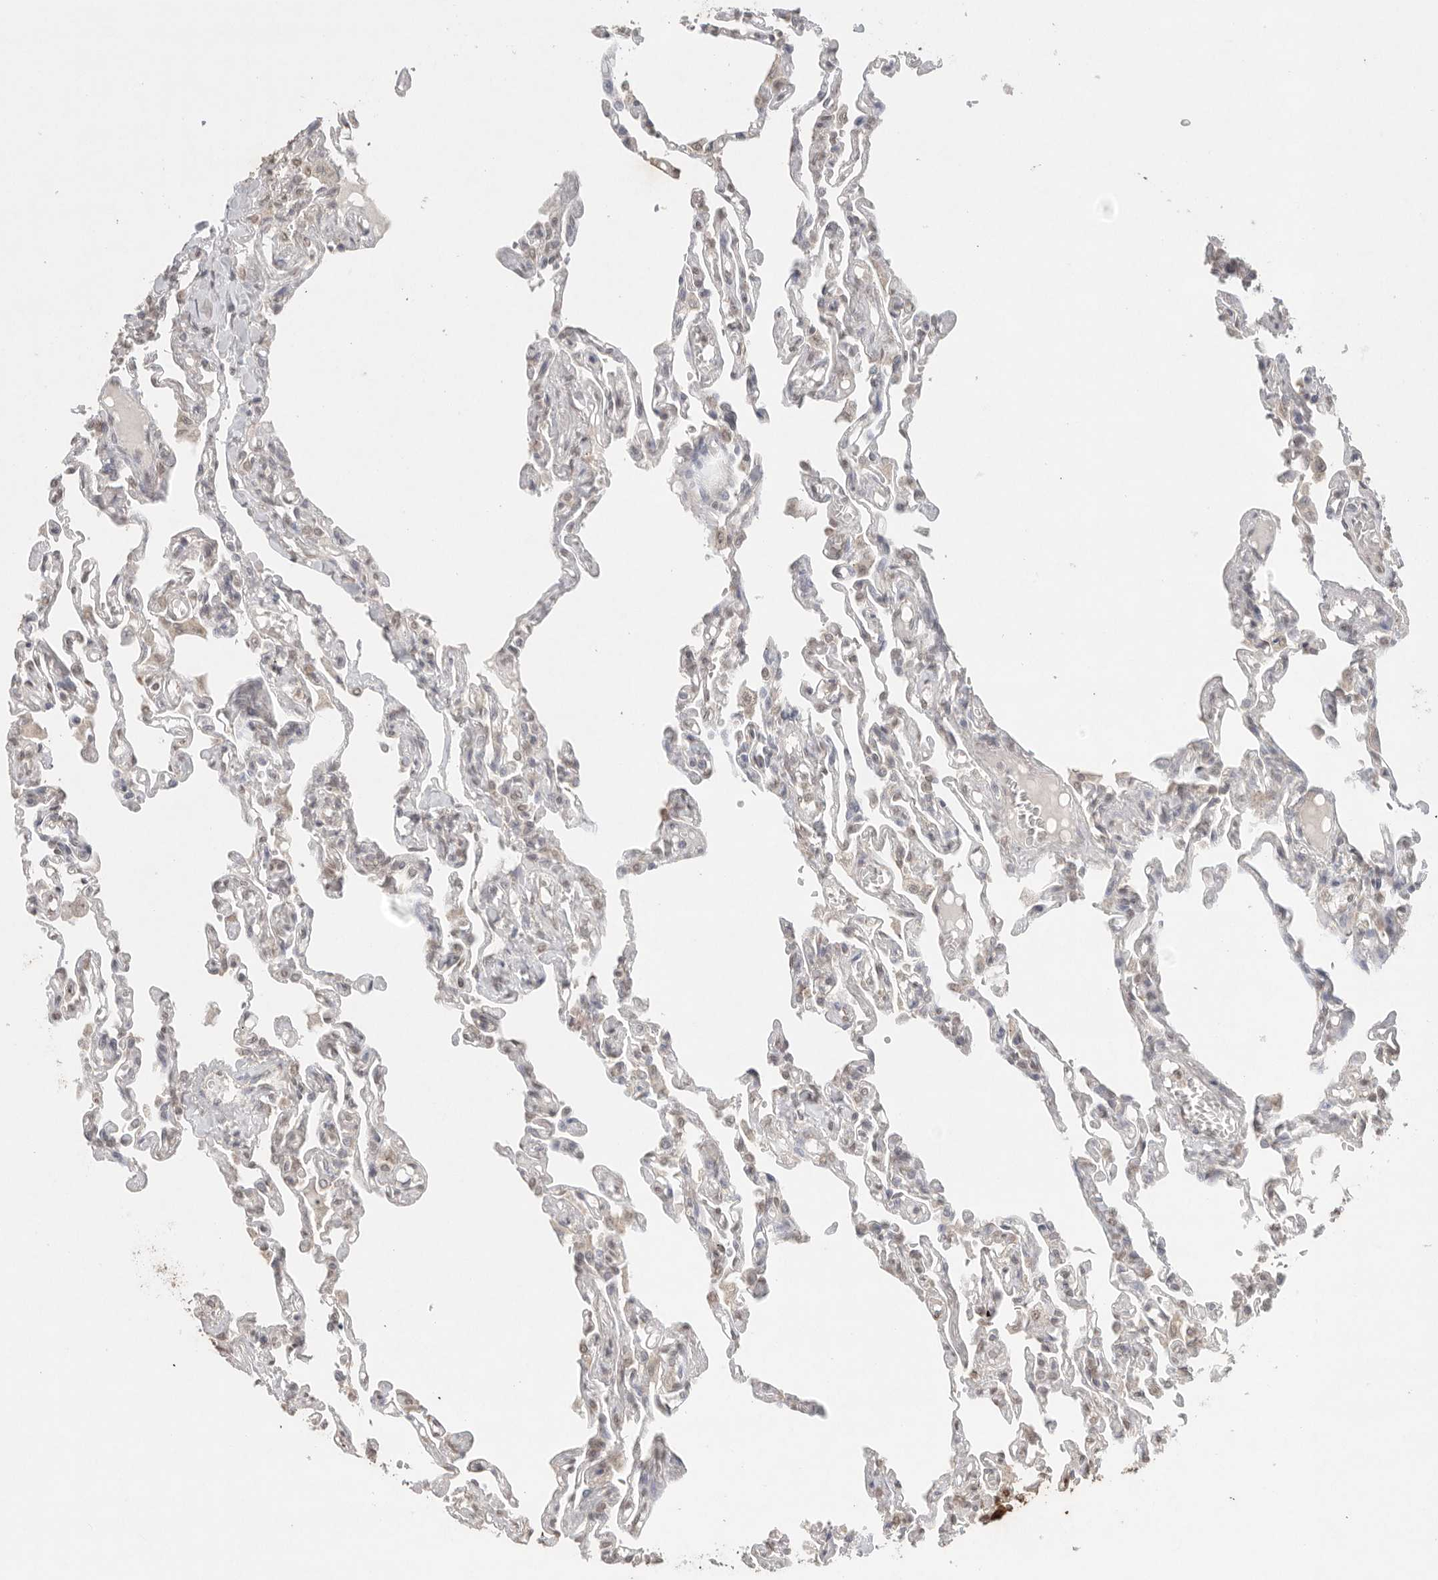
{"staining": {"intensity": "weak", "quantity": "<25%", "location": "cytoplasmic/membranous"}, "tissue": "lung", "cell_type": "Alveolar cells", "image_type": "normal", "snomed": [{"axis": "morphology", "description": "Normal tissue, NOS"}, {"axis": "topography", "description": "Lung"}], "caption": "This image is of benign lung stained with immunohistochemistry (IHC) to label a protein in brown with the nuclei are counter-stained blue. There is no expression in alveolar cells.", "gene": "KLK5", "patient": {"sex": "male", "age": 21}}